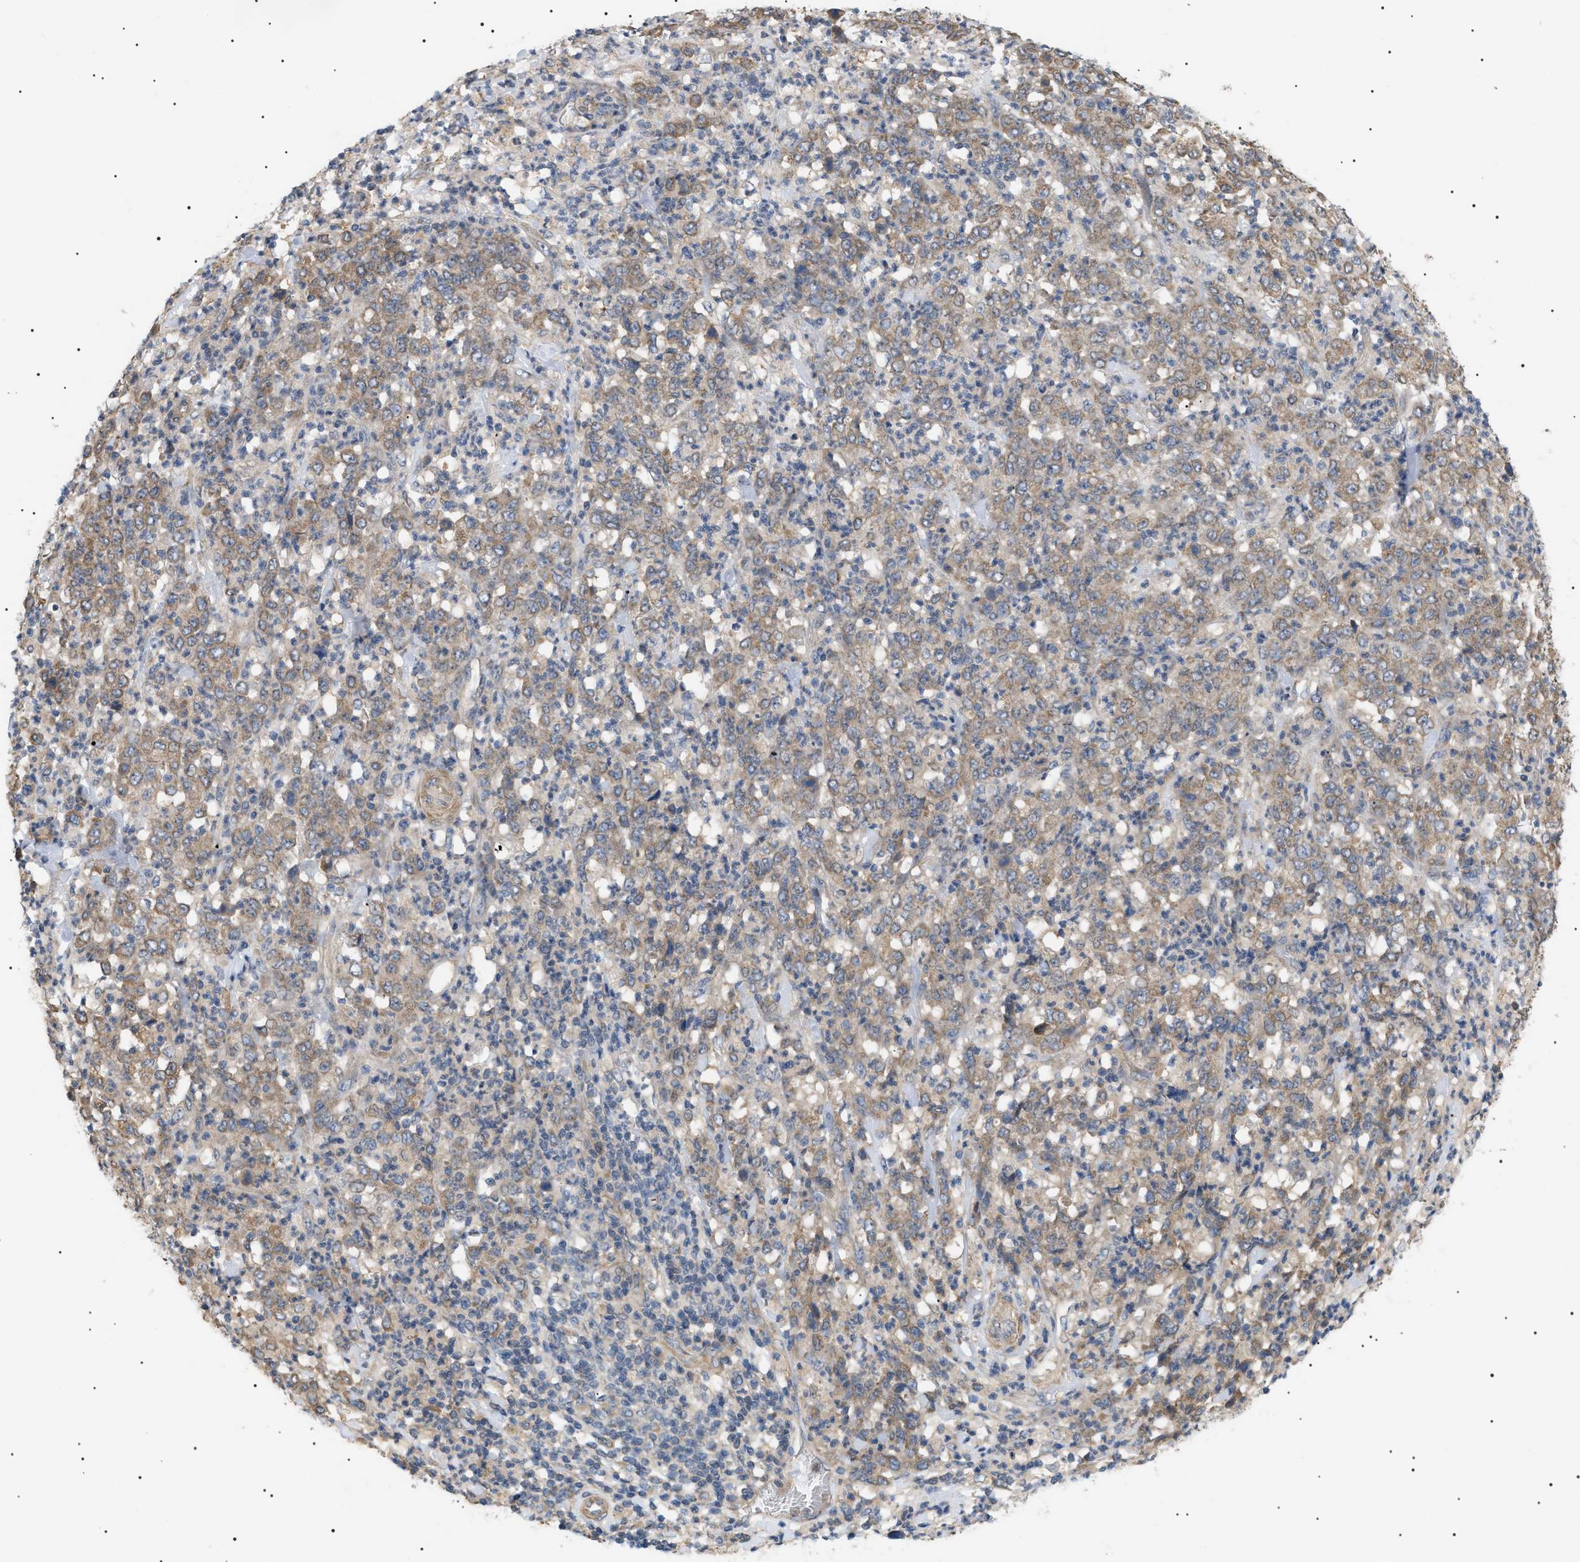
{"staining": {"intensity": "weak", "quantity": ">75%", "location": "cytoplasmic/membranous"}, "tissue": "stomach cancer", "cell_type": "Tumor cells", "image_type": "cancer", "snomed": [{"axis": "morphology", "description": "Adenocarcinoma, NOS"}, {"axis": "topography", "description": "Stomach, lower"}], "caption": "Immunohistochemistry (IHC) staining of stomach cancer, which reveals low levels of weak cytoplasmic/membranous expression in about >75% of tumor cells indicating weak cytoplasmic/membranous protein positivity. The staining was performed using DAB (brown) for protein detection and nuclei were counterstained in hematoxylin (blue).", "gene": "IRS2", "patient": {"sex": "female", "age": 71}}